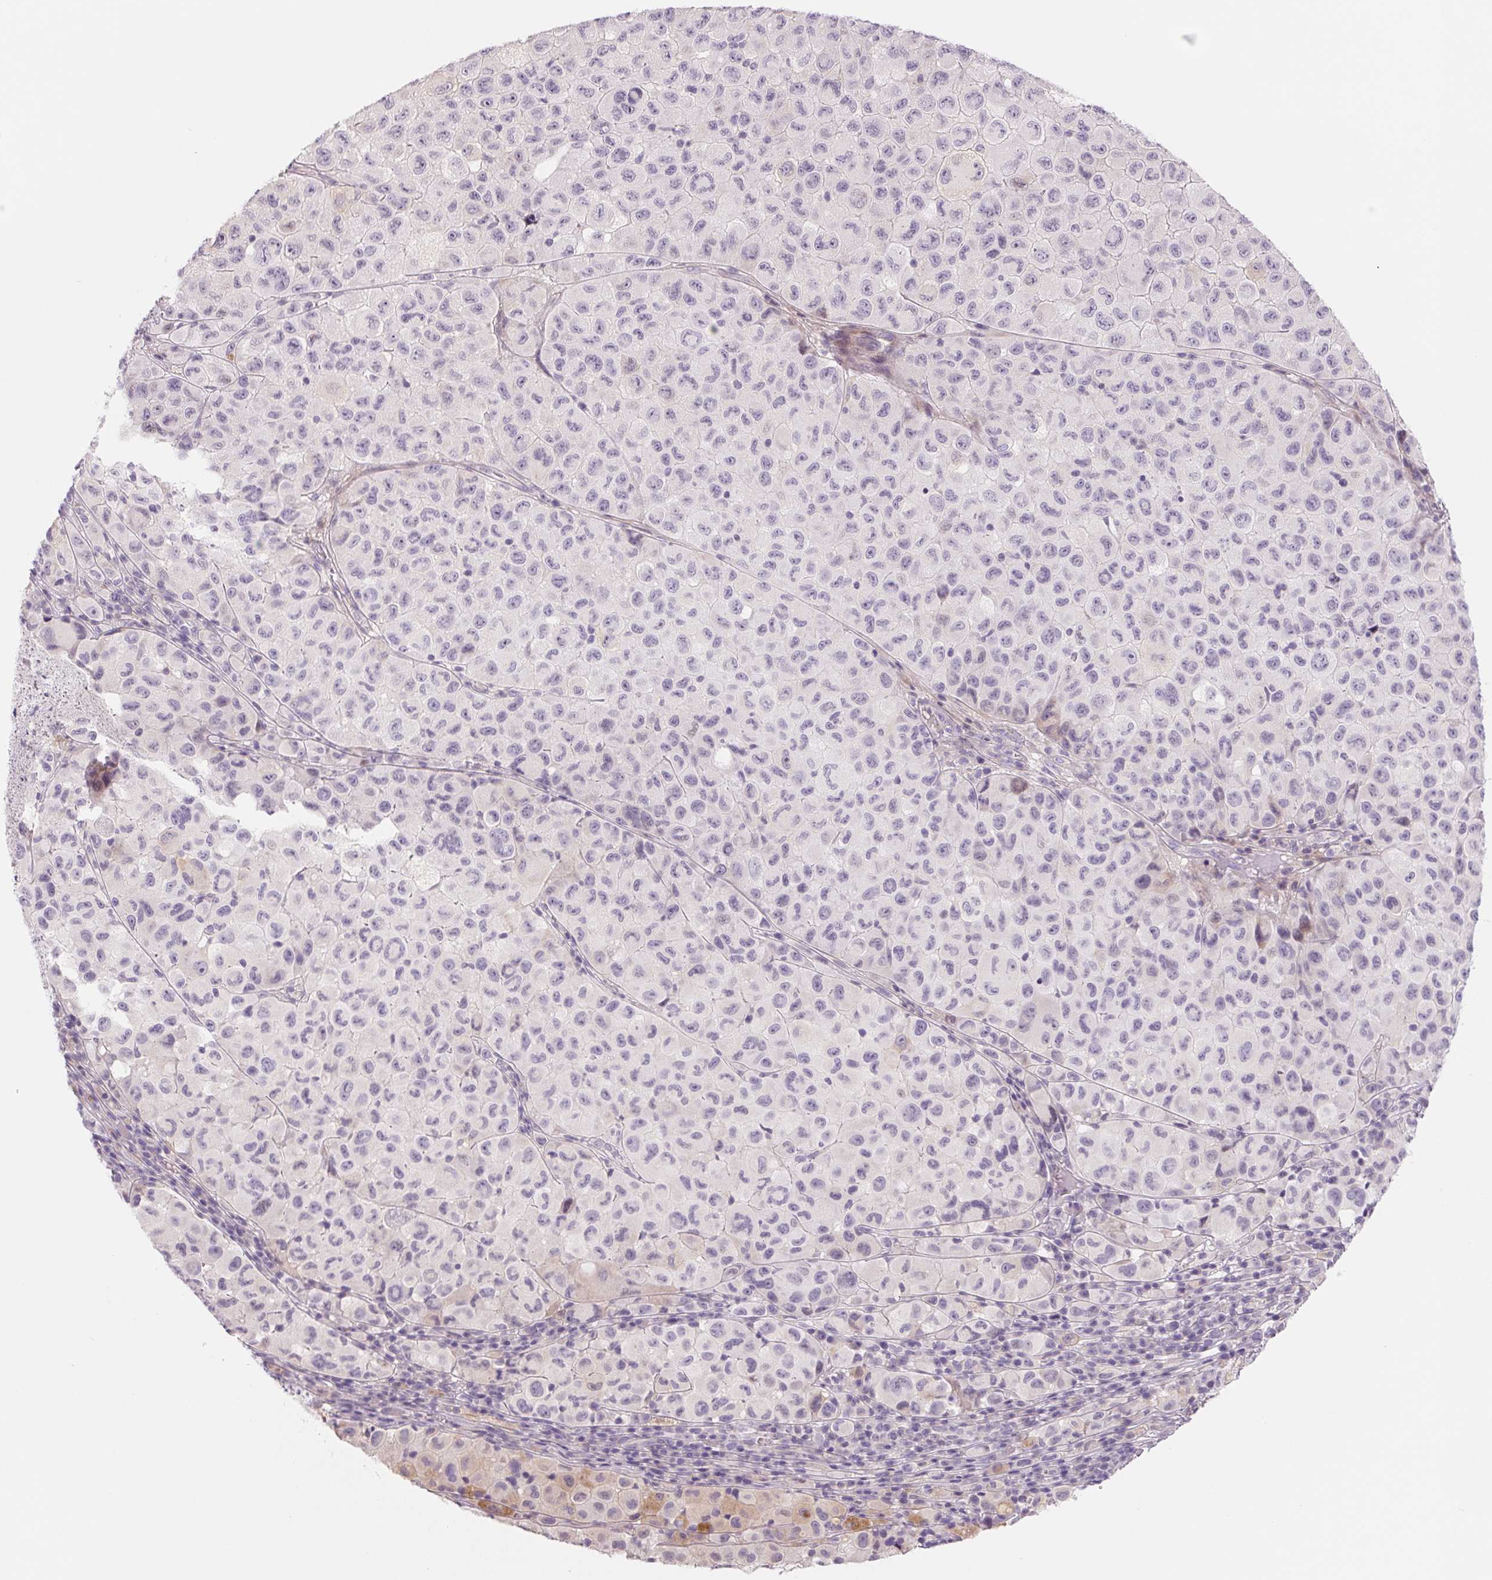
{"staining": {"intensity": "negative", "quantity": "none", "location": "none"}, "tissue": "melanoma", "cell_type": "Tumor cells", "image_type": "cancer", "snomed": [{"axis": "morphology", "description": "Malignant melanoma, NOS"}, {"axis": "topography", "description": "Skin"}], "caption": "DAB (3,3'-diaminobenzidine) immunohistochemical staining of melanoma displays no significant staining in tumor cells. (DAB (3,3'-diaminobenzidine) immunohistochemistry (IHC) with hematoxylin counter stain).", "gene": "CCDC168", "patient": {"sex": "male", "age": 93}}